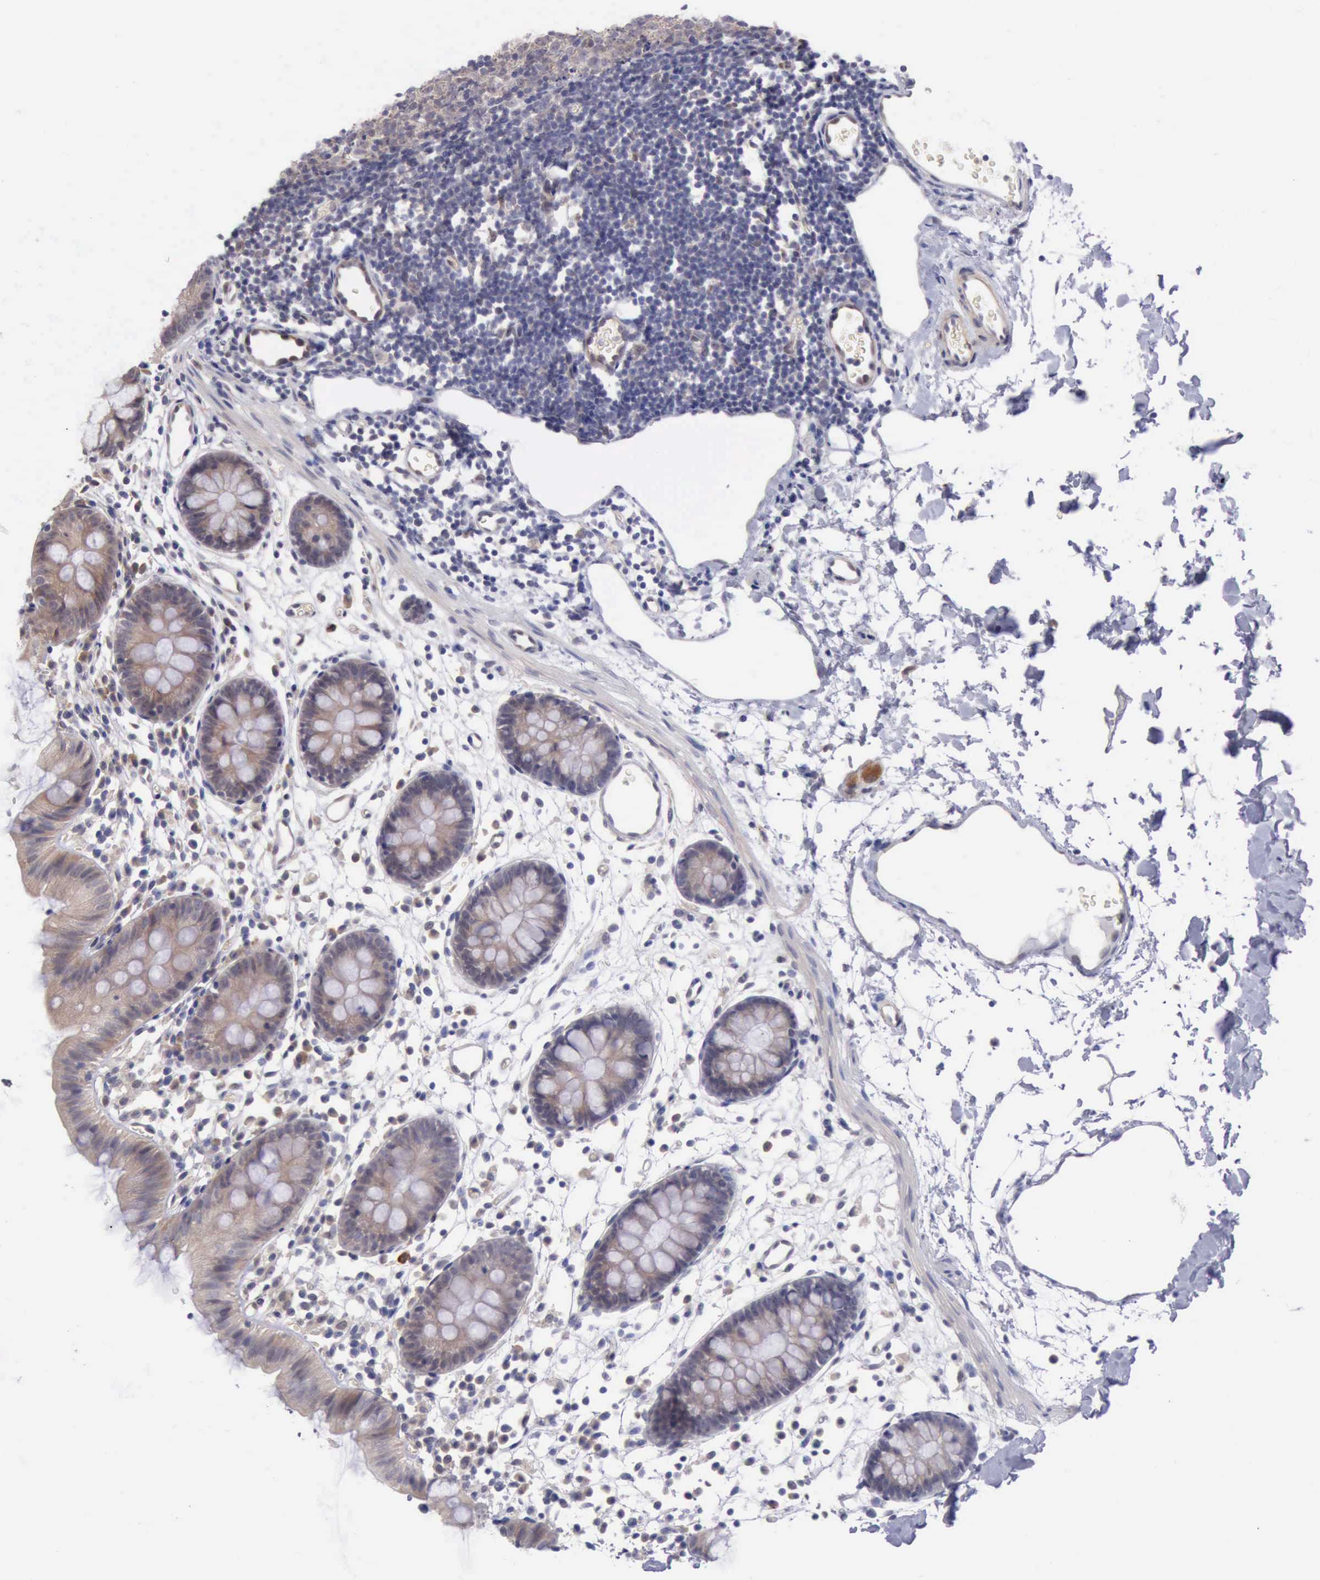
{"staining": {"intensity": "weak", "quantity": ">75%", "location": "cytoplasmic/membranous"}, "tissue": "colon", "cell_type": "Endothelial cells", "image_type": "normal", "snomed": [{"axis": "morphology", "description": "Normal tissue, NOS"}, {"axis": "topography", "description": "Colon"}], "caption": "Weak cytoplasmic/membranous staining for a protein is present in approximately >75% of endothelial cells of benign colon using immunohistochemistry (IHC).", "gene": "DNAJB7", "patient": {"sex": "male", "age": 14}}